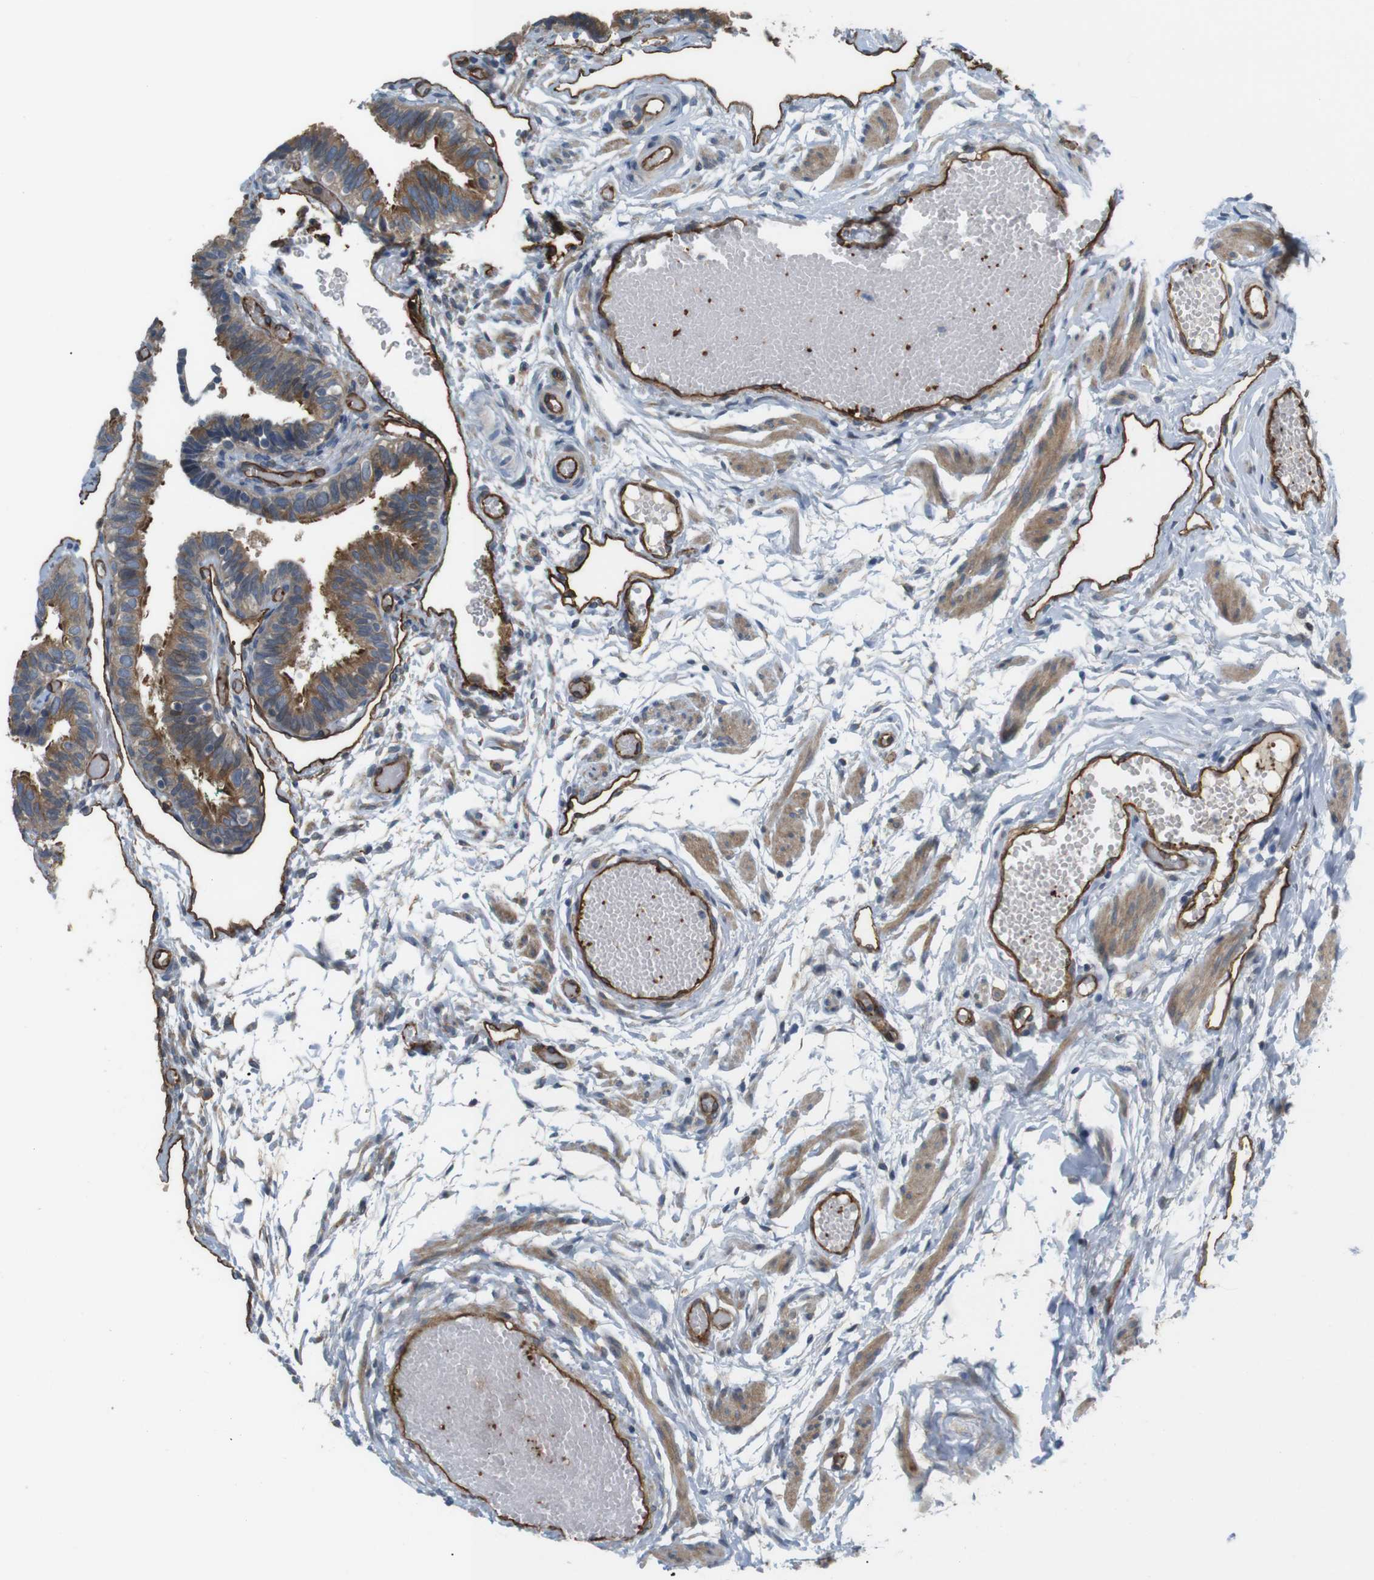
{"staining": {"intensity": "moderate", "quantity": ">75%", "location": "cytoplasmic/membranous"}, "tissue": "fallopian tube", "cell_type": "Glandular cells", "image_type": "normal", "snomed": [{"axis": "morphology", "description": "Normal tissue, NOS"}, {"axis": "topography", "description": "Fallopian tube"}], "caption": "Immunohistochemical staining of unremarkable fallopian tube shows medium levels of moderate cytoplasmic/membranous staining in approximately >75% of glandular cells. (DAB (3,3'-diaminobenzidine) IHC, brown staining for protein, blue staining for nuclei).", "gene": "BVES", "patient": {"sex": "female", "age": 46}}